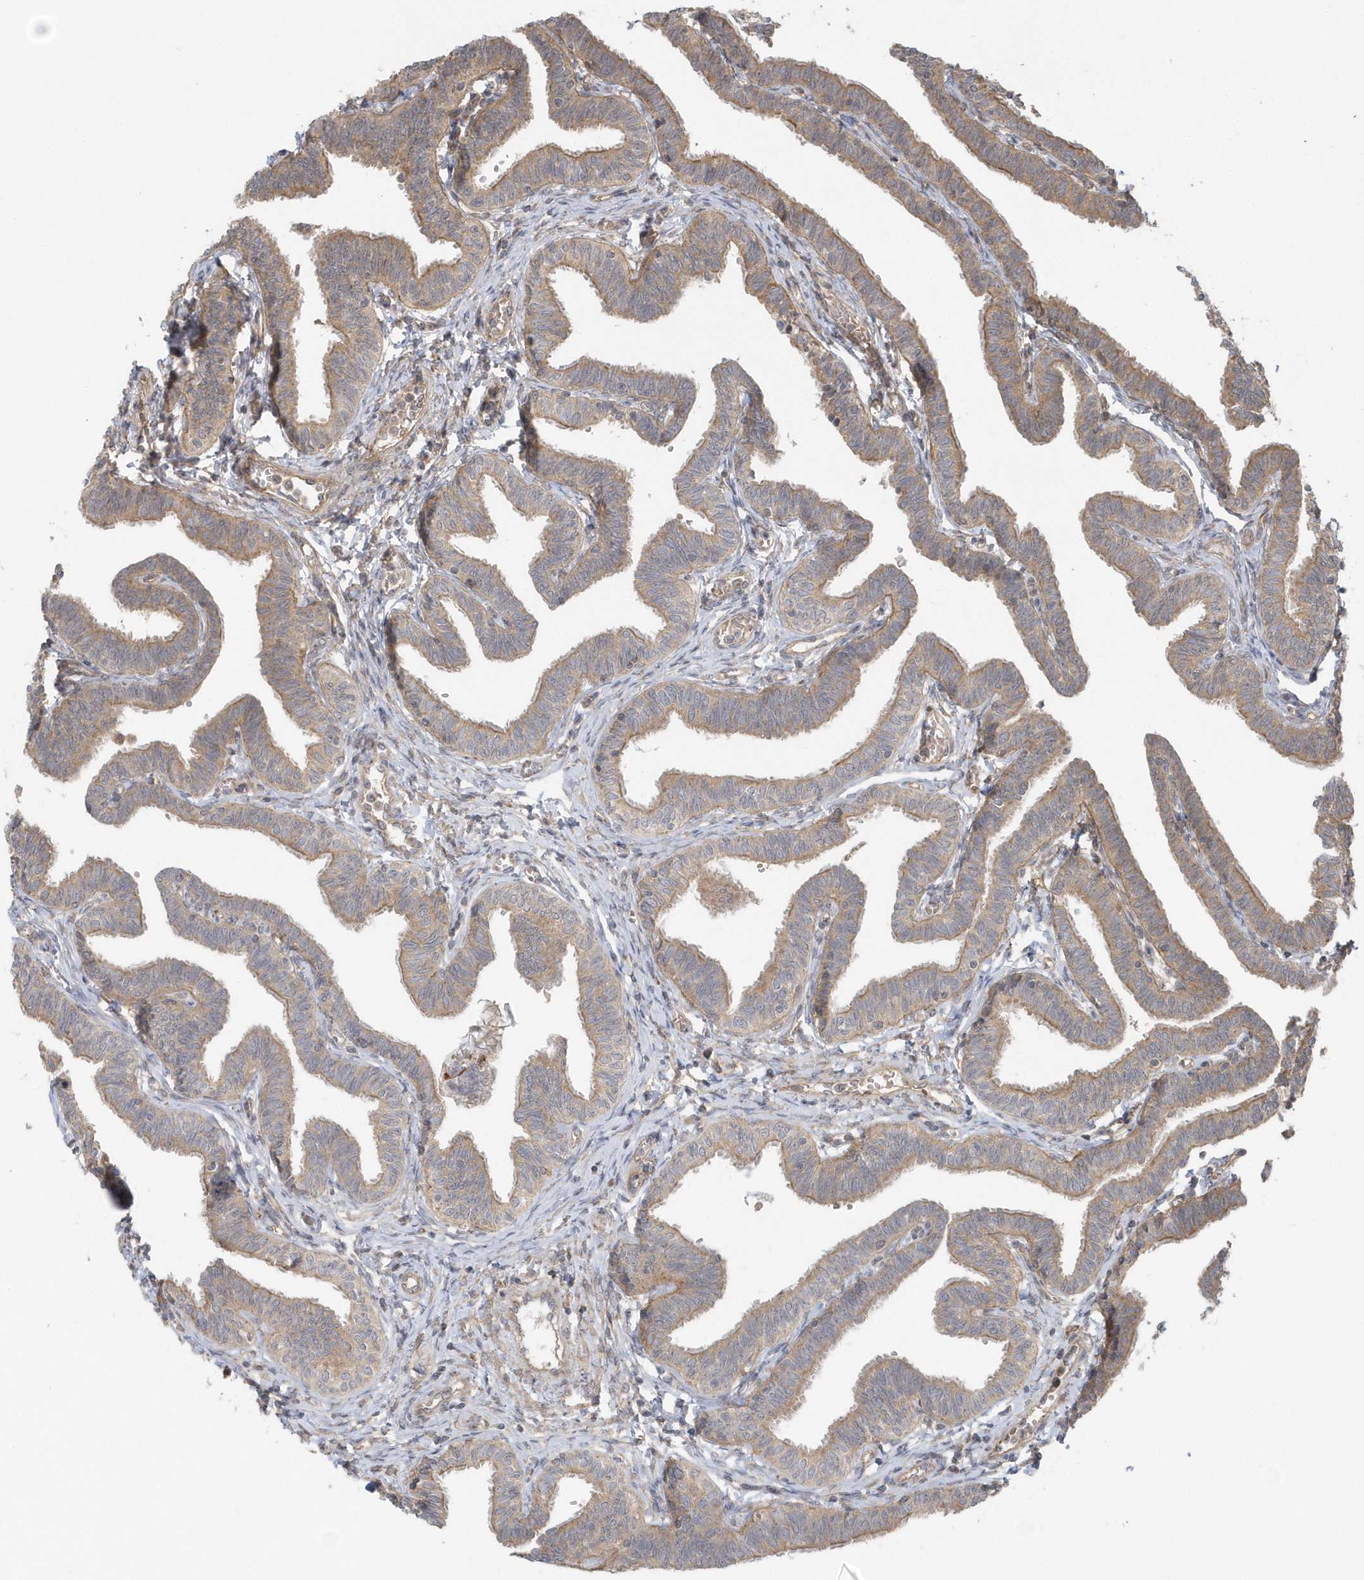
{"staining": {"intensity": "weak", "quantity": ">75%", "location": "cytoplasmic/membranous"}, "tissue": "fallopian tube", "cell_type": "Glandular cells", "image_type": "normal", "snomed": [{"axis": "morphology", "description": "Normal tissue, NOS"}, {"axis": "topography", "description": "Fallopian tube"}, {"axis": "topography", "description": "Ovary"}], "caption": "Brown immunohistochemical staining in benign human fallopian tube demonstrates weak cytoplasmic/membranous positivity in about >75% of glandular cells.", "gene": "ACTR1A", "patient": {"sex": "female", "age": 23}}